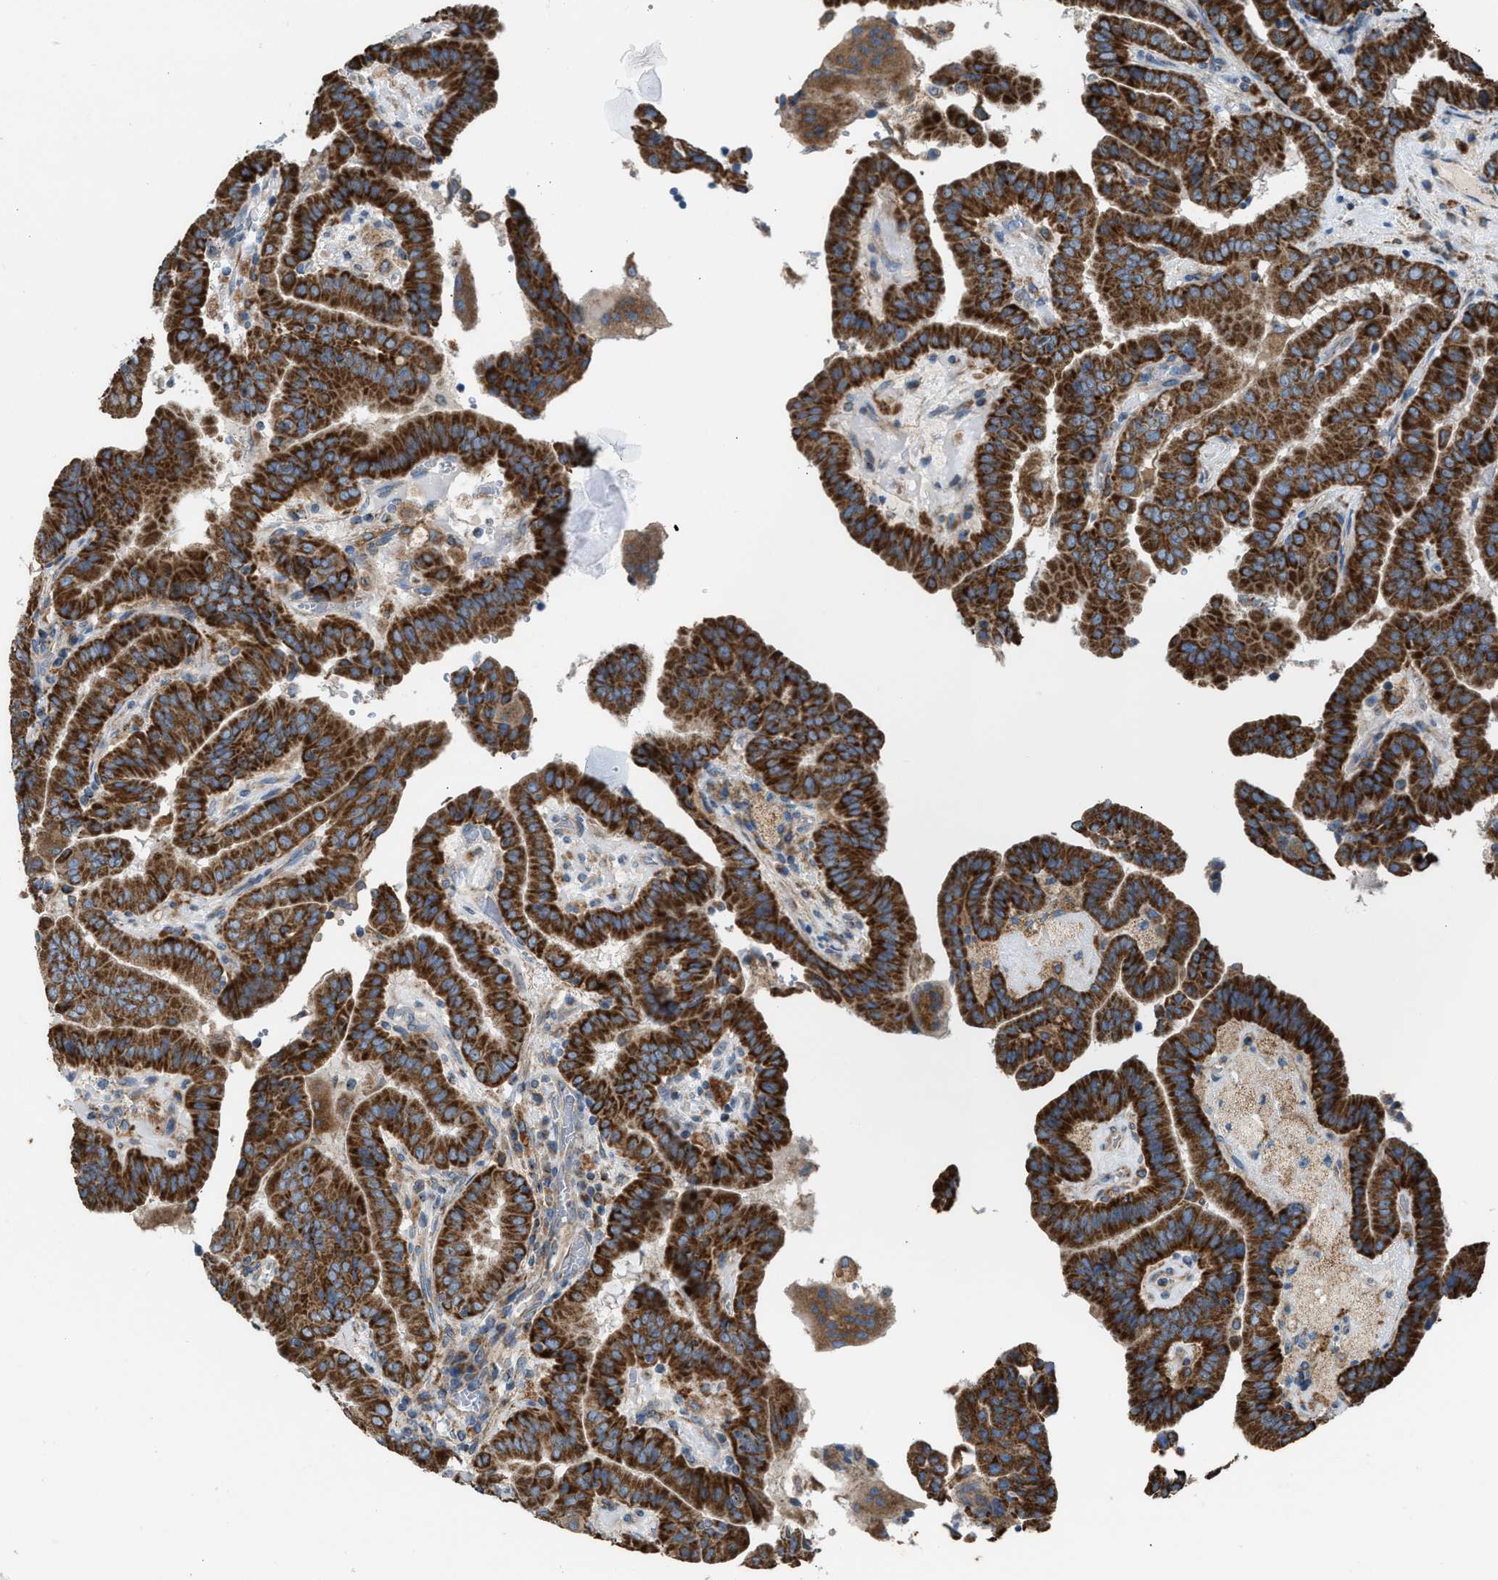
{"staining": {"intensity": "strong", "quantity": ">75%", "location": "cytoplasmic/membranous"}, "tissue": "thyroid cancer", "cell_type": "Tumor cells", "image_type": "cancer", "snomed": [{"axis": "morphology", "description": "Papillary adenocarcinoma, NOS"}, {"axis": "topography", "description": "Thyroid gland"}], "caption": "Thyroid cancer (papillary adenocarcinoma) was stained to show a protein in brown. There is high levels of strong cytoplasmic/membranous expression in about >75% of tumor cells.", "gene": "SLC10A3", "patient": {"sex": "male", "age": 33}}